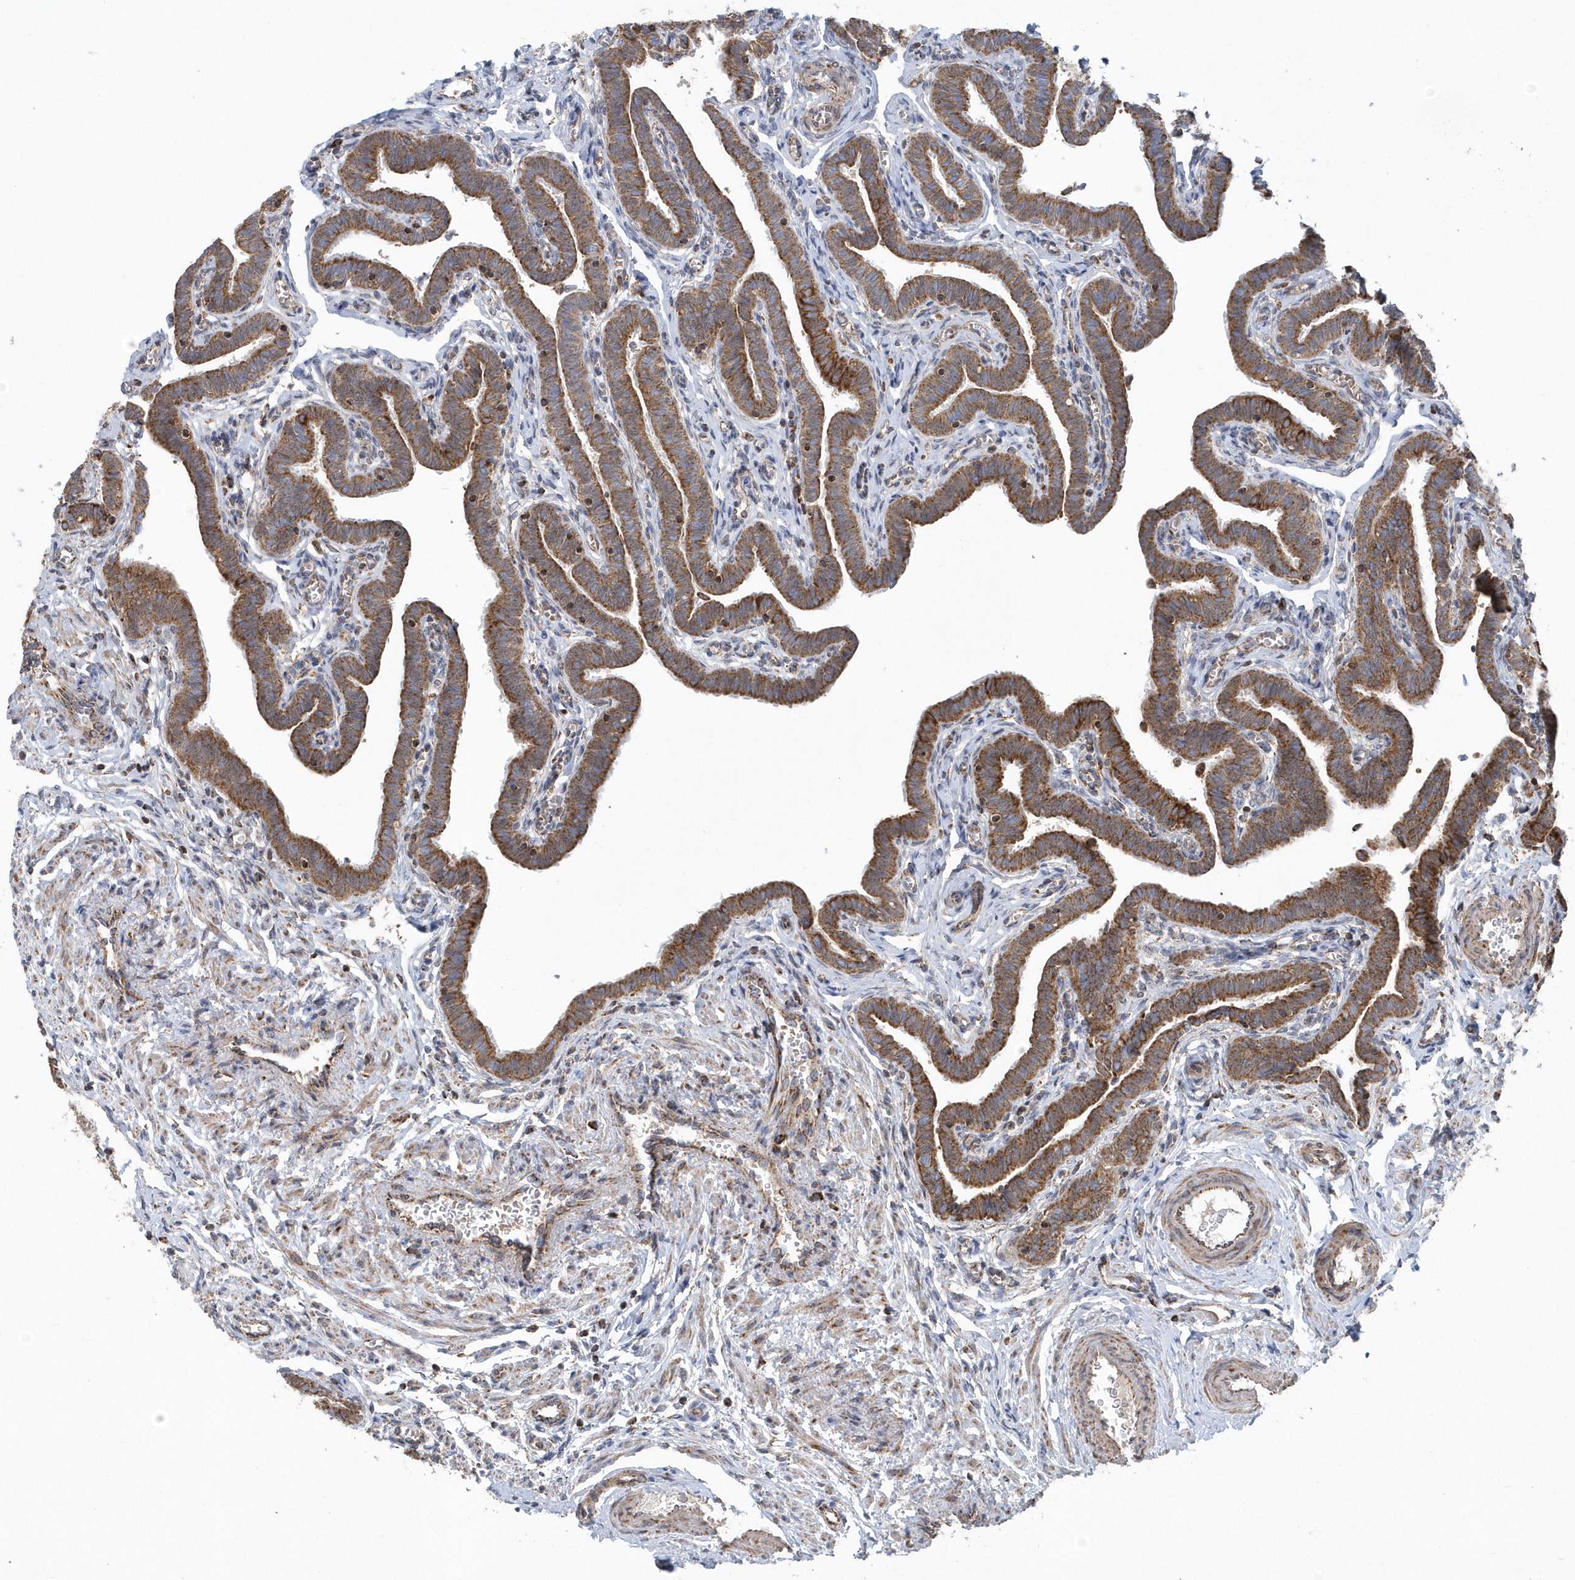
{"staining": {"intensity": "moderate", "quantity": ">75%", "location": "cytoplasmic/membranous"}, "tissue": "fallopian tube", "cell_type": "Glandular cells", "image_type": "normal", "snomed": [{"axis": "morphology", "description": "Normal tissue, NOS"}, {"axis": "topography", "description": "Fallopian tube"}], "caption": "IHC (DAB) staining of benign human fallopian tube shows moderate cytoplasmic/membranous protein staining in approximately >75% of glandular cells. The protein of interest is shown in brown color, while the nuclei are stained blue.", "gene": "PPP1R7", "patient": {"sex": "female", "age": 36}}